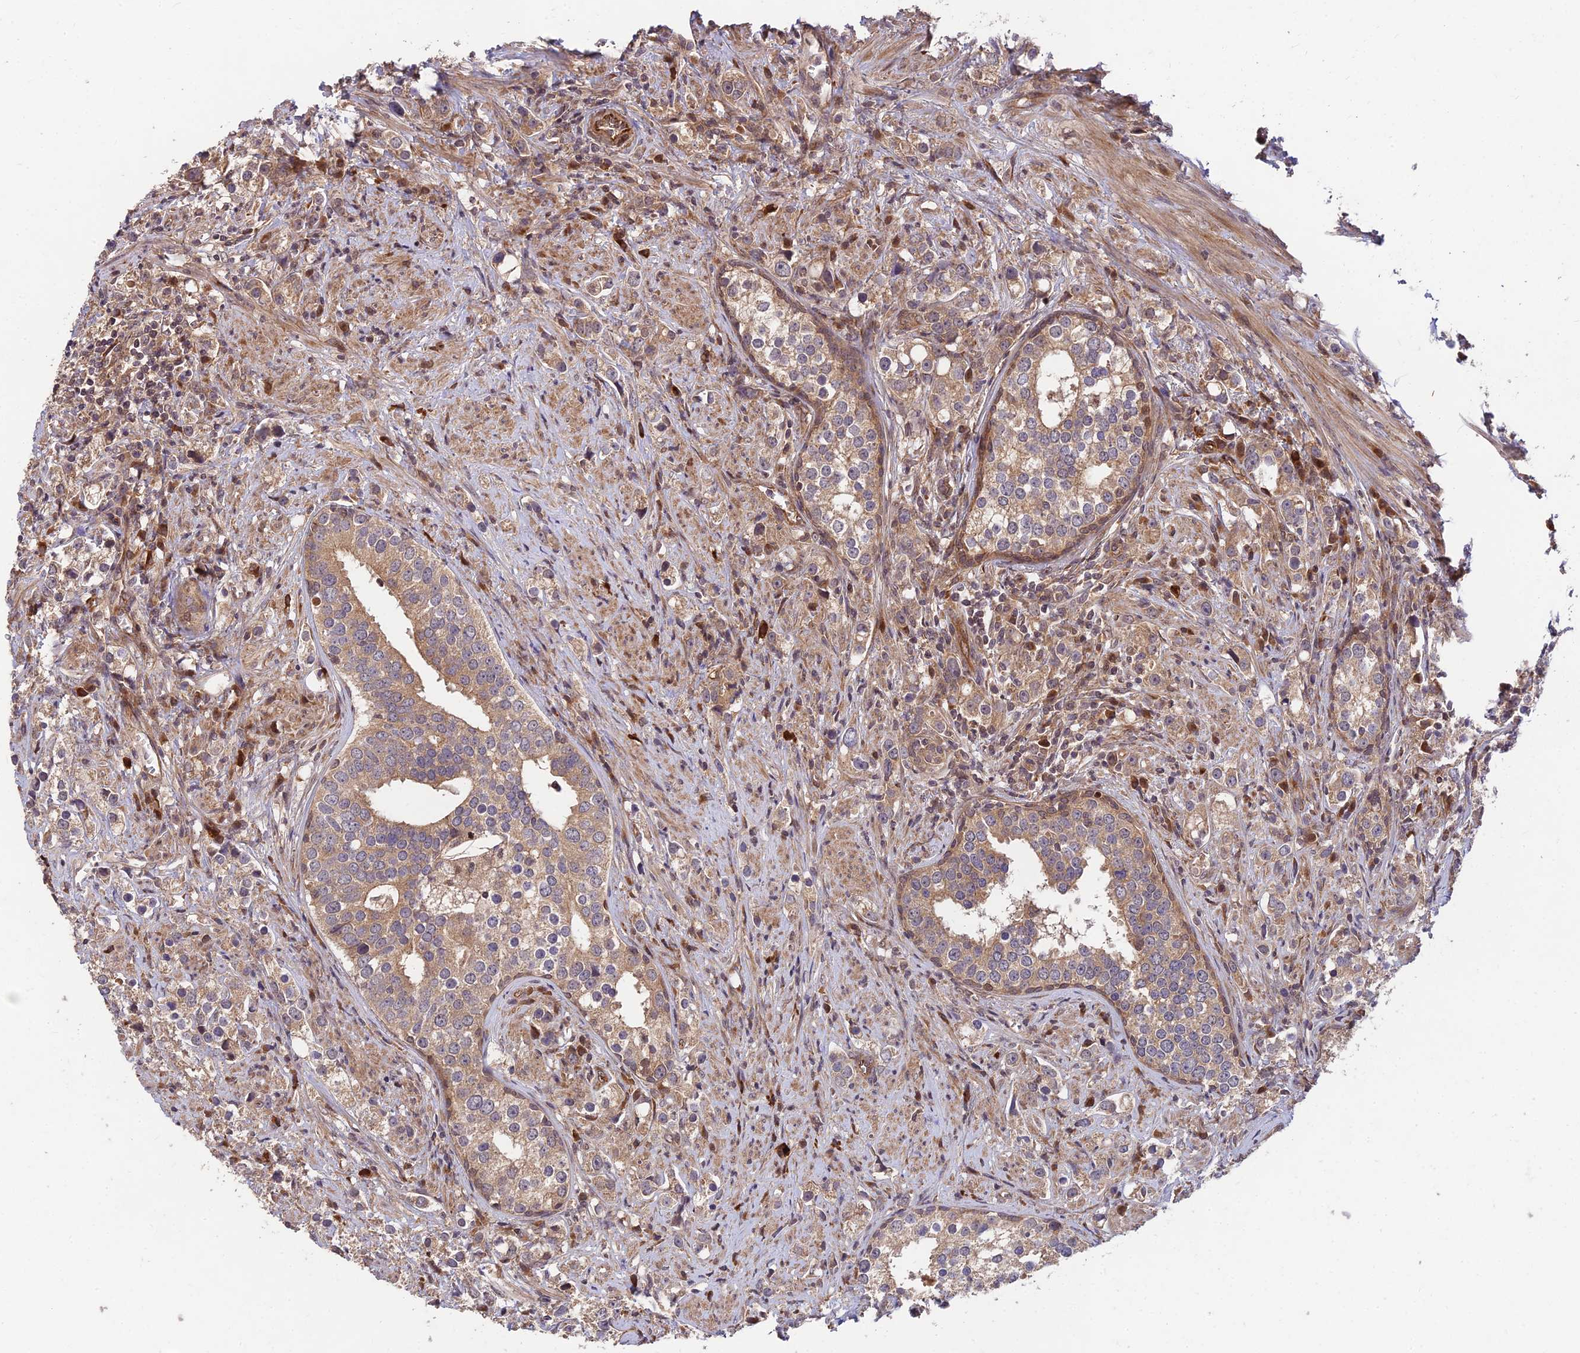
{"staining": {"intensity": "moderate", "quantity": ">75%", "location": "cytoplasmic/membranous"}, "tissue": "prostate cancer", "cell_type": "Tumor cells", "image_type": "cancer", "snomed": [{"axis": "morphology", "description": "Adenocarcinoma, High grade"}, {"axis": "topography", "description": "Prostate"}], "caption": "Adenocarcinoma (high-grade) (prostate) was stained to show a protein in brown. There is medium levels of moderate cytoplasmic/membranous staining in about >75% of tumor cells. (DAB IHC, brown staining for protein, blue staining for nuclei).", "gene": "MKKS", "patient": {"sex": "male", "age": 71}}